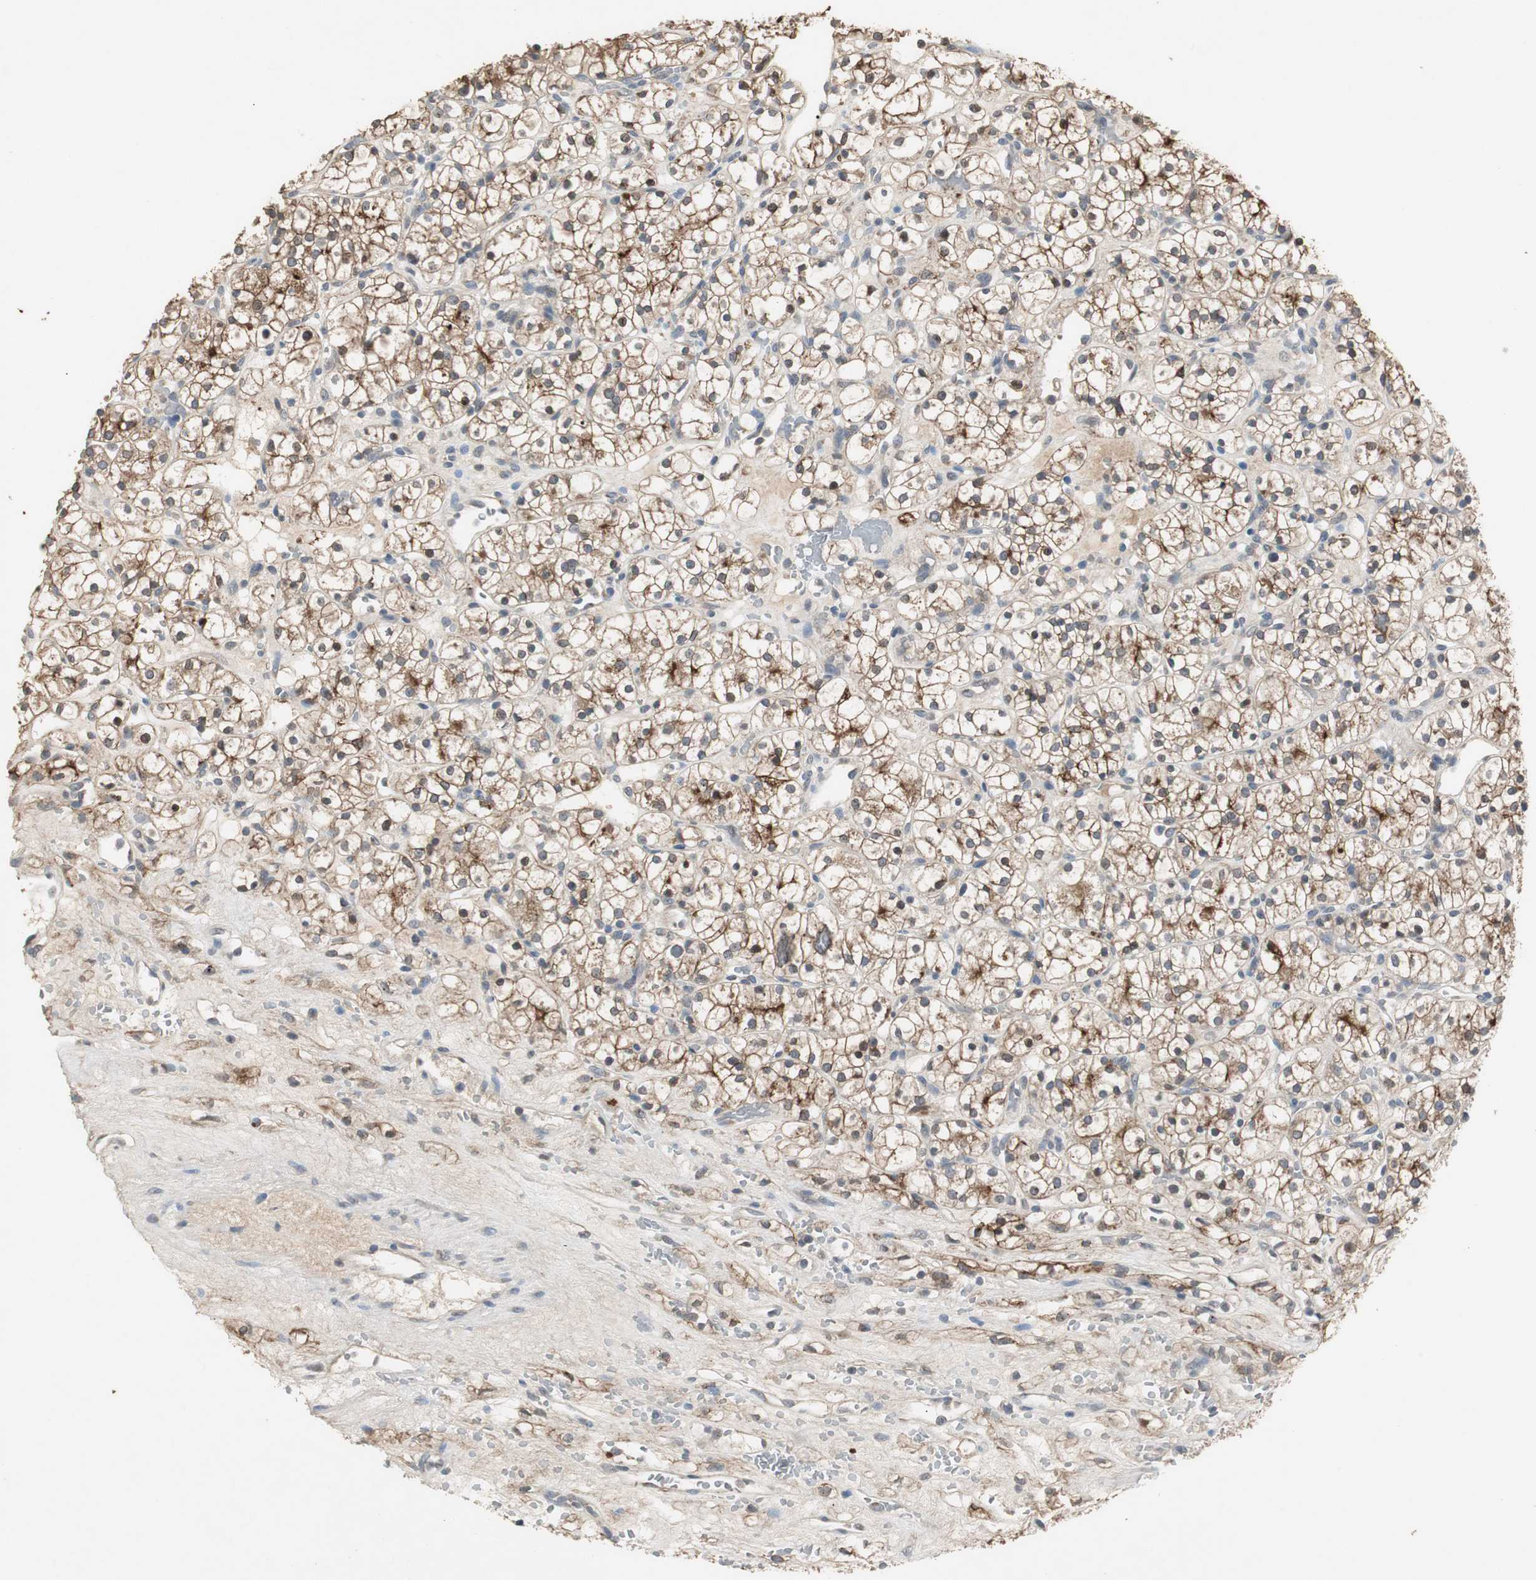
{"staining": {"intensity": "moderate", "quantity": ">75%", "location": "cytoplasmic/membranous"}, "tissue": "renal cancer", "cell_type": "Tumor cells", "image_type": "cancer", "snomed": [{"axis": "morphology", "description": "Adenocarcinoma, NOS"}, {"axis": "topography", "description": "Kidney"}], "caption": "Adenocarcinoma (renal) stained with immunohistochemistry reveals moderate cytoplasmic/membranous positivity in about >75% of tumor cells.", "gene": "PTPRN2", "patient": {"sex": "female", "age": 60}}